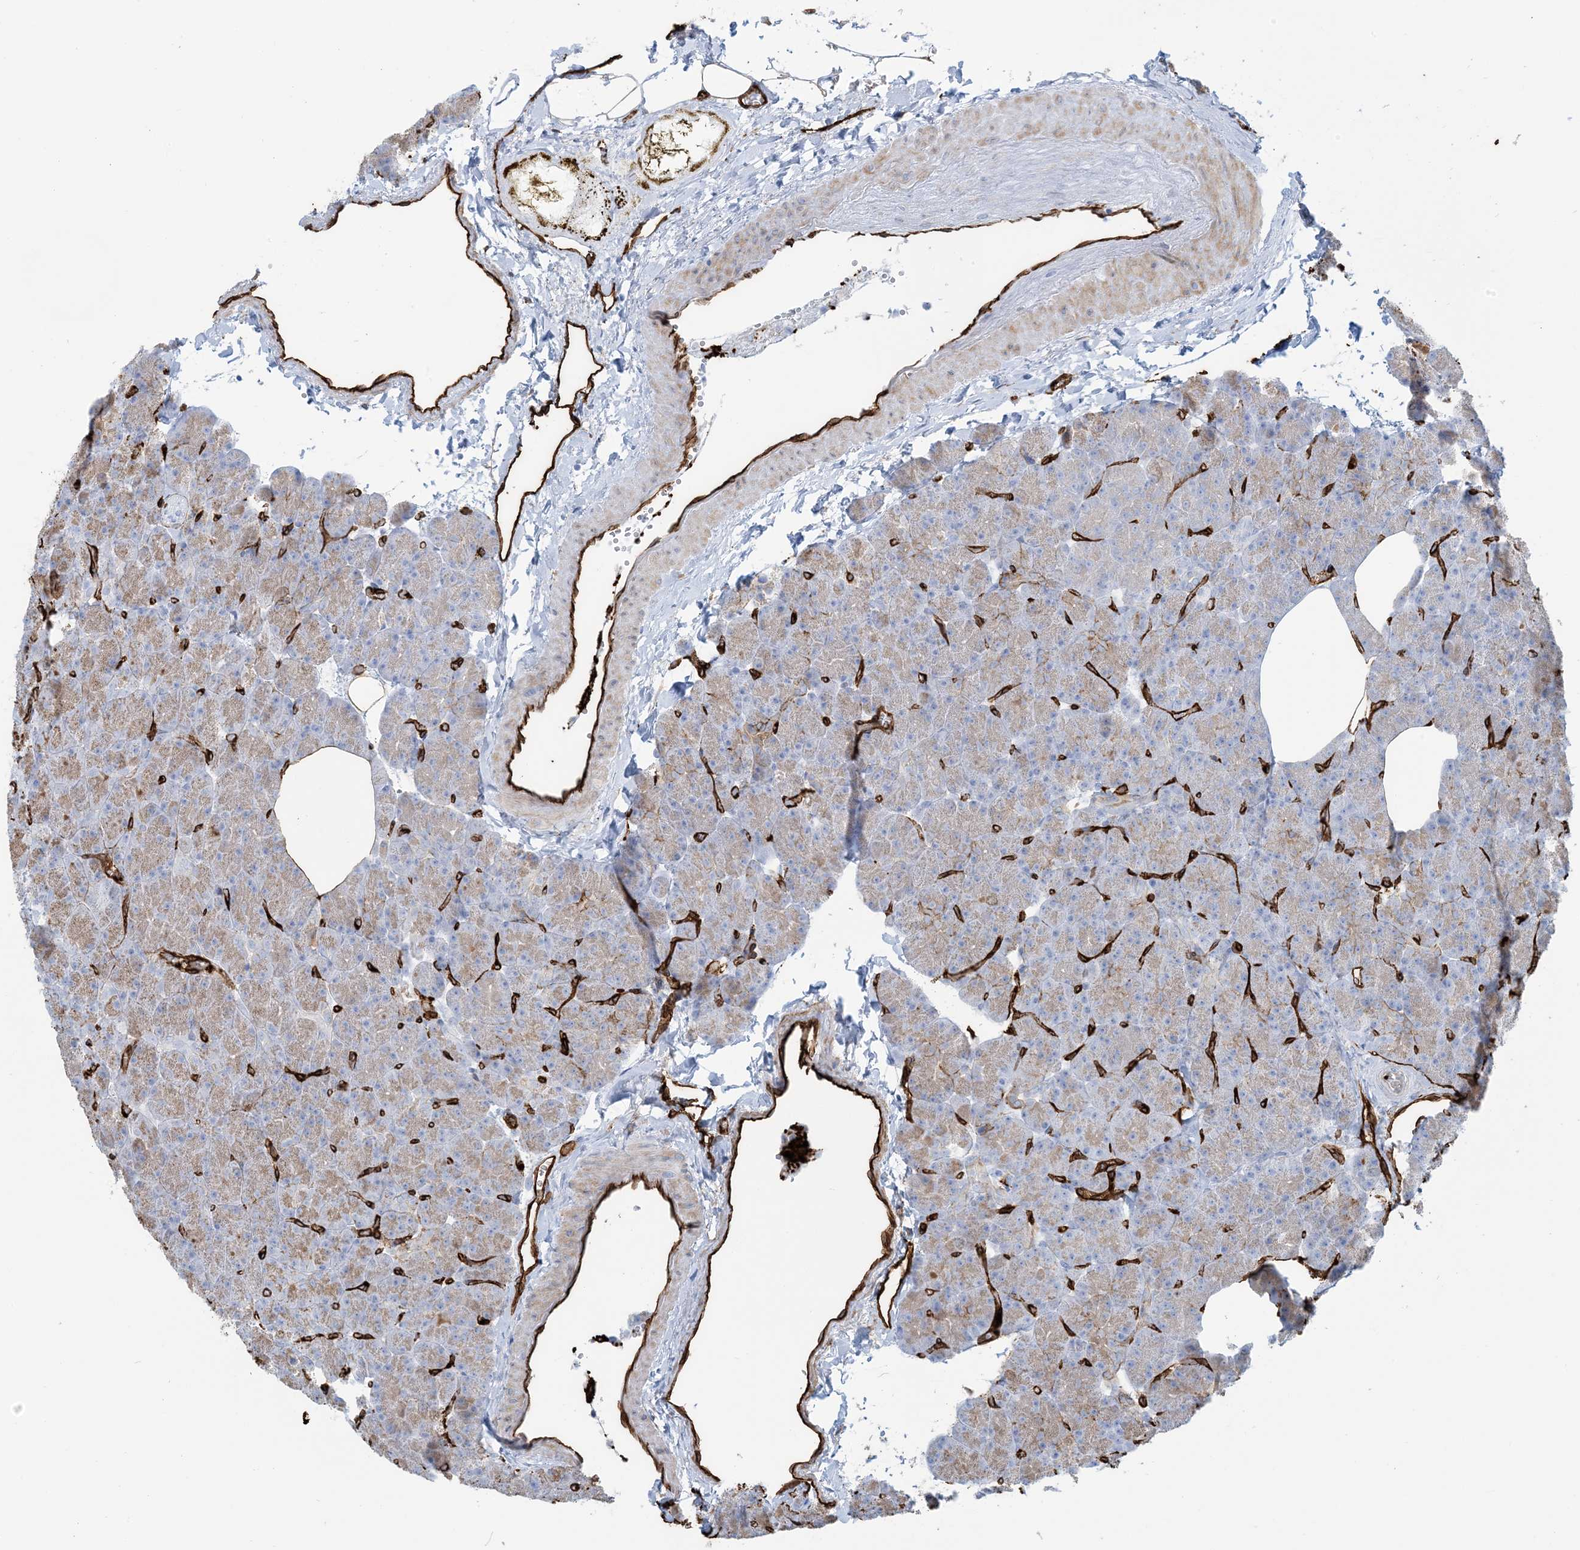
{"staining": {"intensity": "moderate", "quantity": ">75%", "location": "cytoplasmic/membranous"}, "tissue": "pancreas", "cell_type": "Exocrine glandular cells", "image_type": "normal", "snomed": [{"axis": "morphology", "description": "Normal tissue, NOS"}, {"axis": "morphology", "description": "Carcinoid, malignant, NOS"}, {"axis": "topography", "description": "Pancreas"}], "caption": "Immunohistochemistry (IHC) histopathology image of normal pancreas: pancreas stained using IHC exhibits medium levels of moderate protein expression localized specifically in the cytoplasmic/membranous of exocrine glandular cells, appearing as a cytoplasmic/membranous brown color.", "gene": "EPS8L3", "patient": {"sex": "female", "age": 35}}